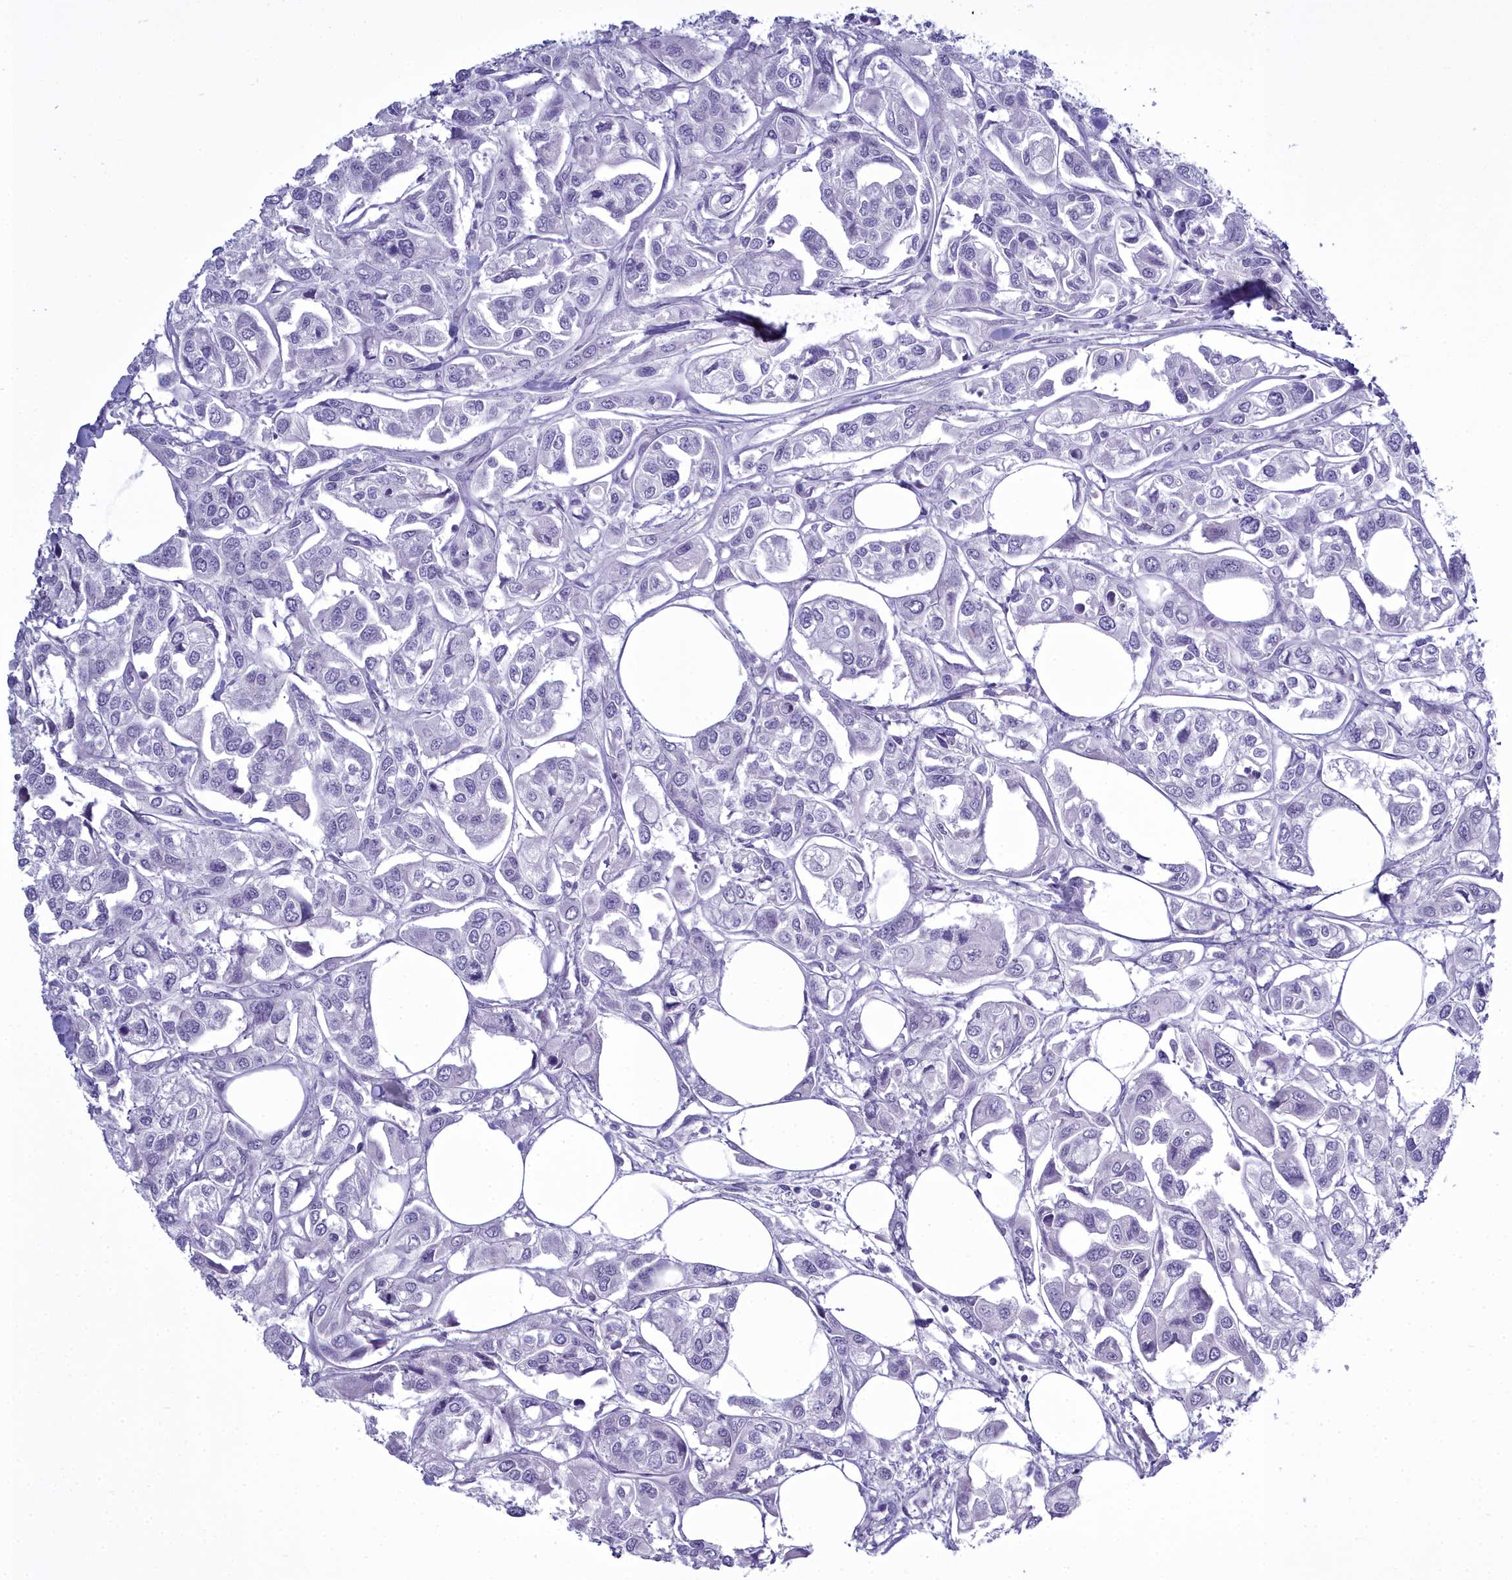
{"staining": {"intensity": "negative", "quantity": "none", "location": "none"}, "tissue": "urothelial cancer", "cell_type": "Tumor cells", "image_type": "cancer", "snomed": [{"axis": "morphology", "description": "Urothelial carcinoma, High grade"}, {"axis": "topography", "description": "Urinary bladder"}], "caption": "A photomicrograph of human high-grade urothelial carcinoma is negative for staining in tumor cells.", "gene": "MAP6", "patient": {"sex": "male", "age": 67}}